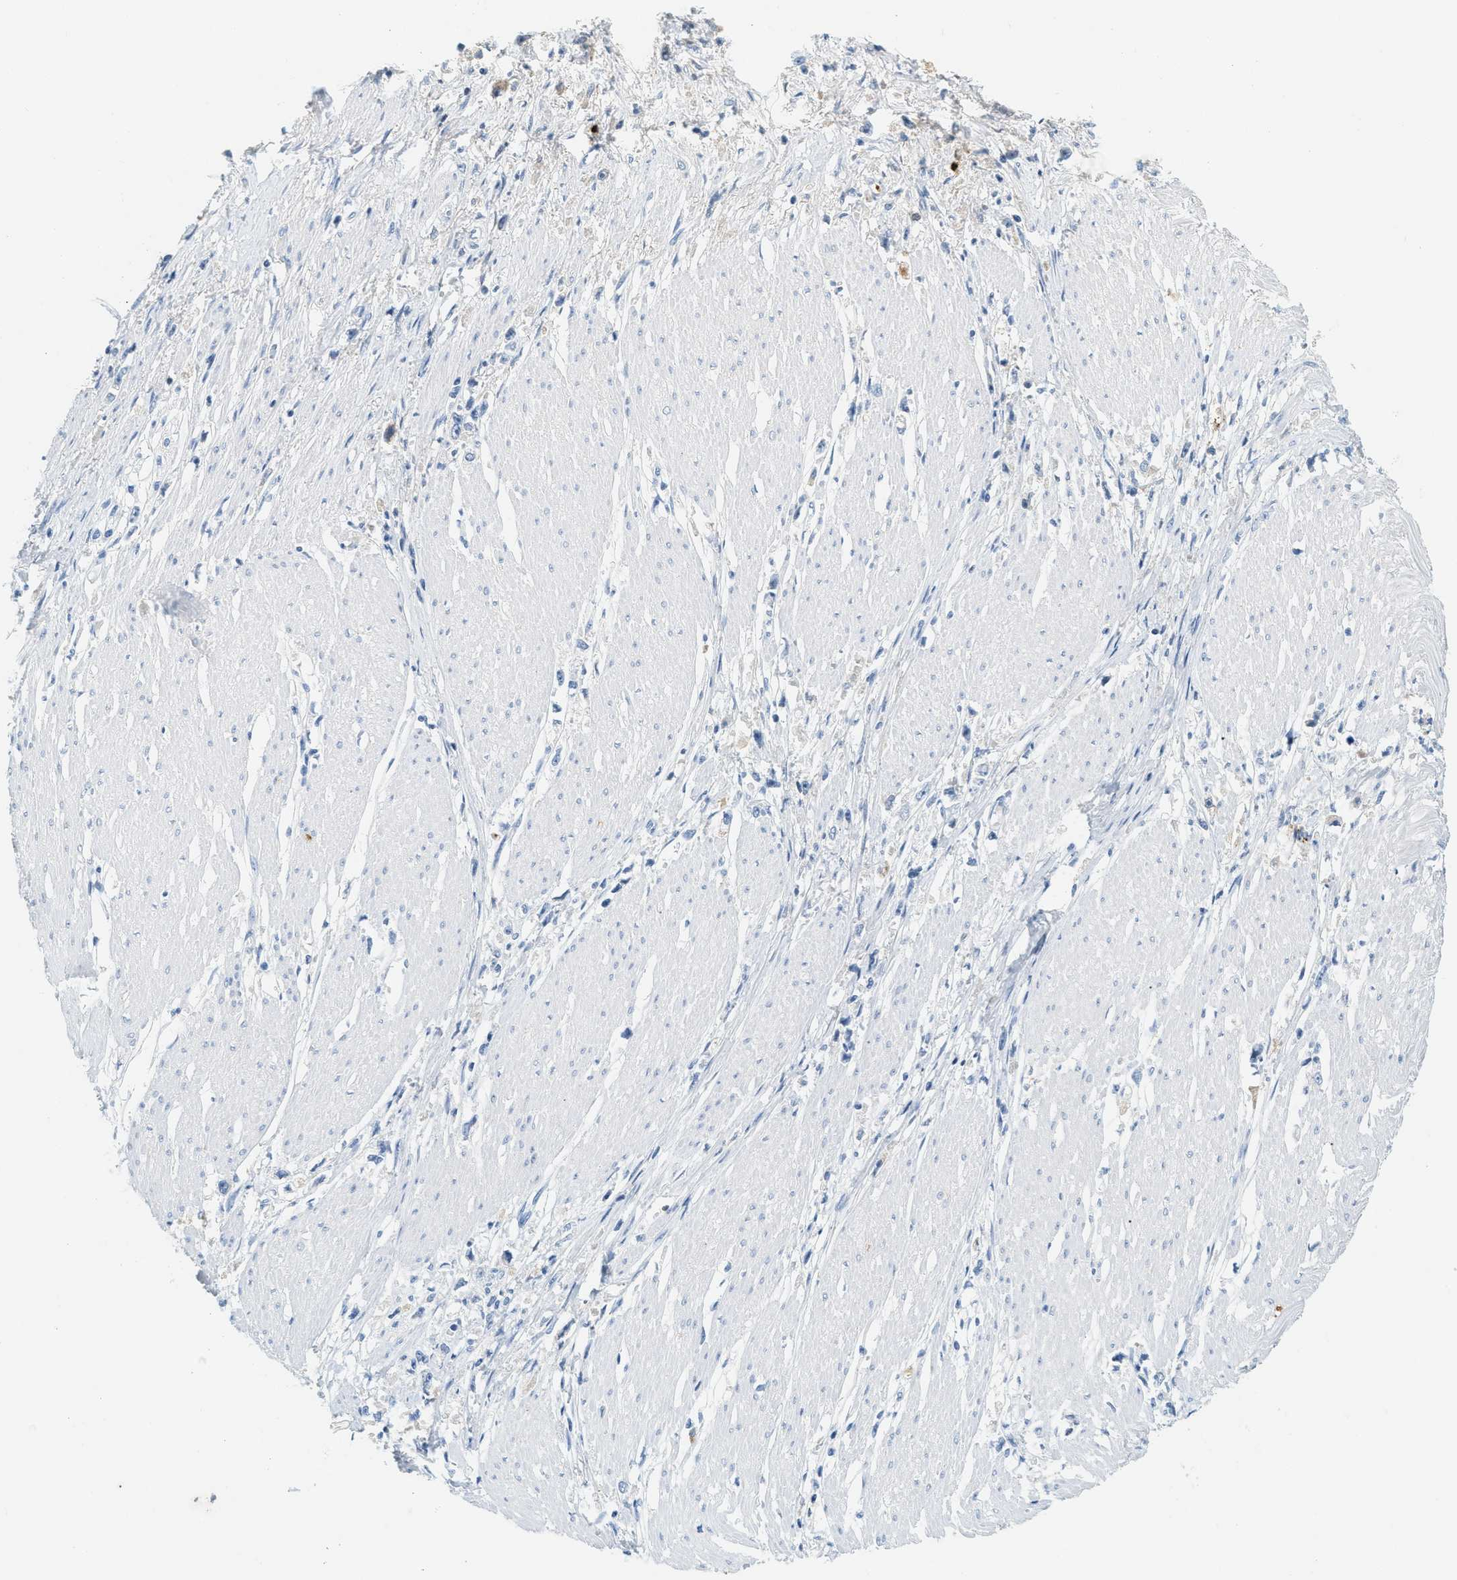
{"staining": {"intensity": "negative", "quantity": "none", "location": "none"}, "tissue": "stomach cancer", "cell_type": "Tumor cells", "image_type": "cancer", "snomed": [{"axis": "morphology", "description": "Adenocarcinoma, NOS"}, {"axis": "topography", "description": "Stomach"}], "caption": "Stomach adenocarcinoma was stained to show a protein in brown. There is no significant positivity in tumor cells.", "gene": "LCN2", "patient": {"sex": "female", "age": 59}}